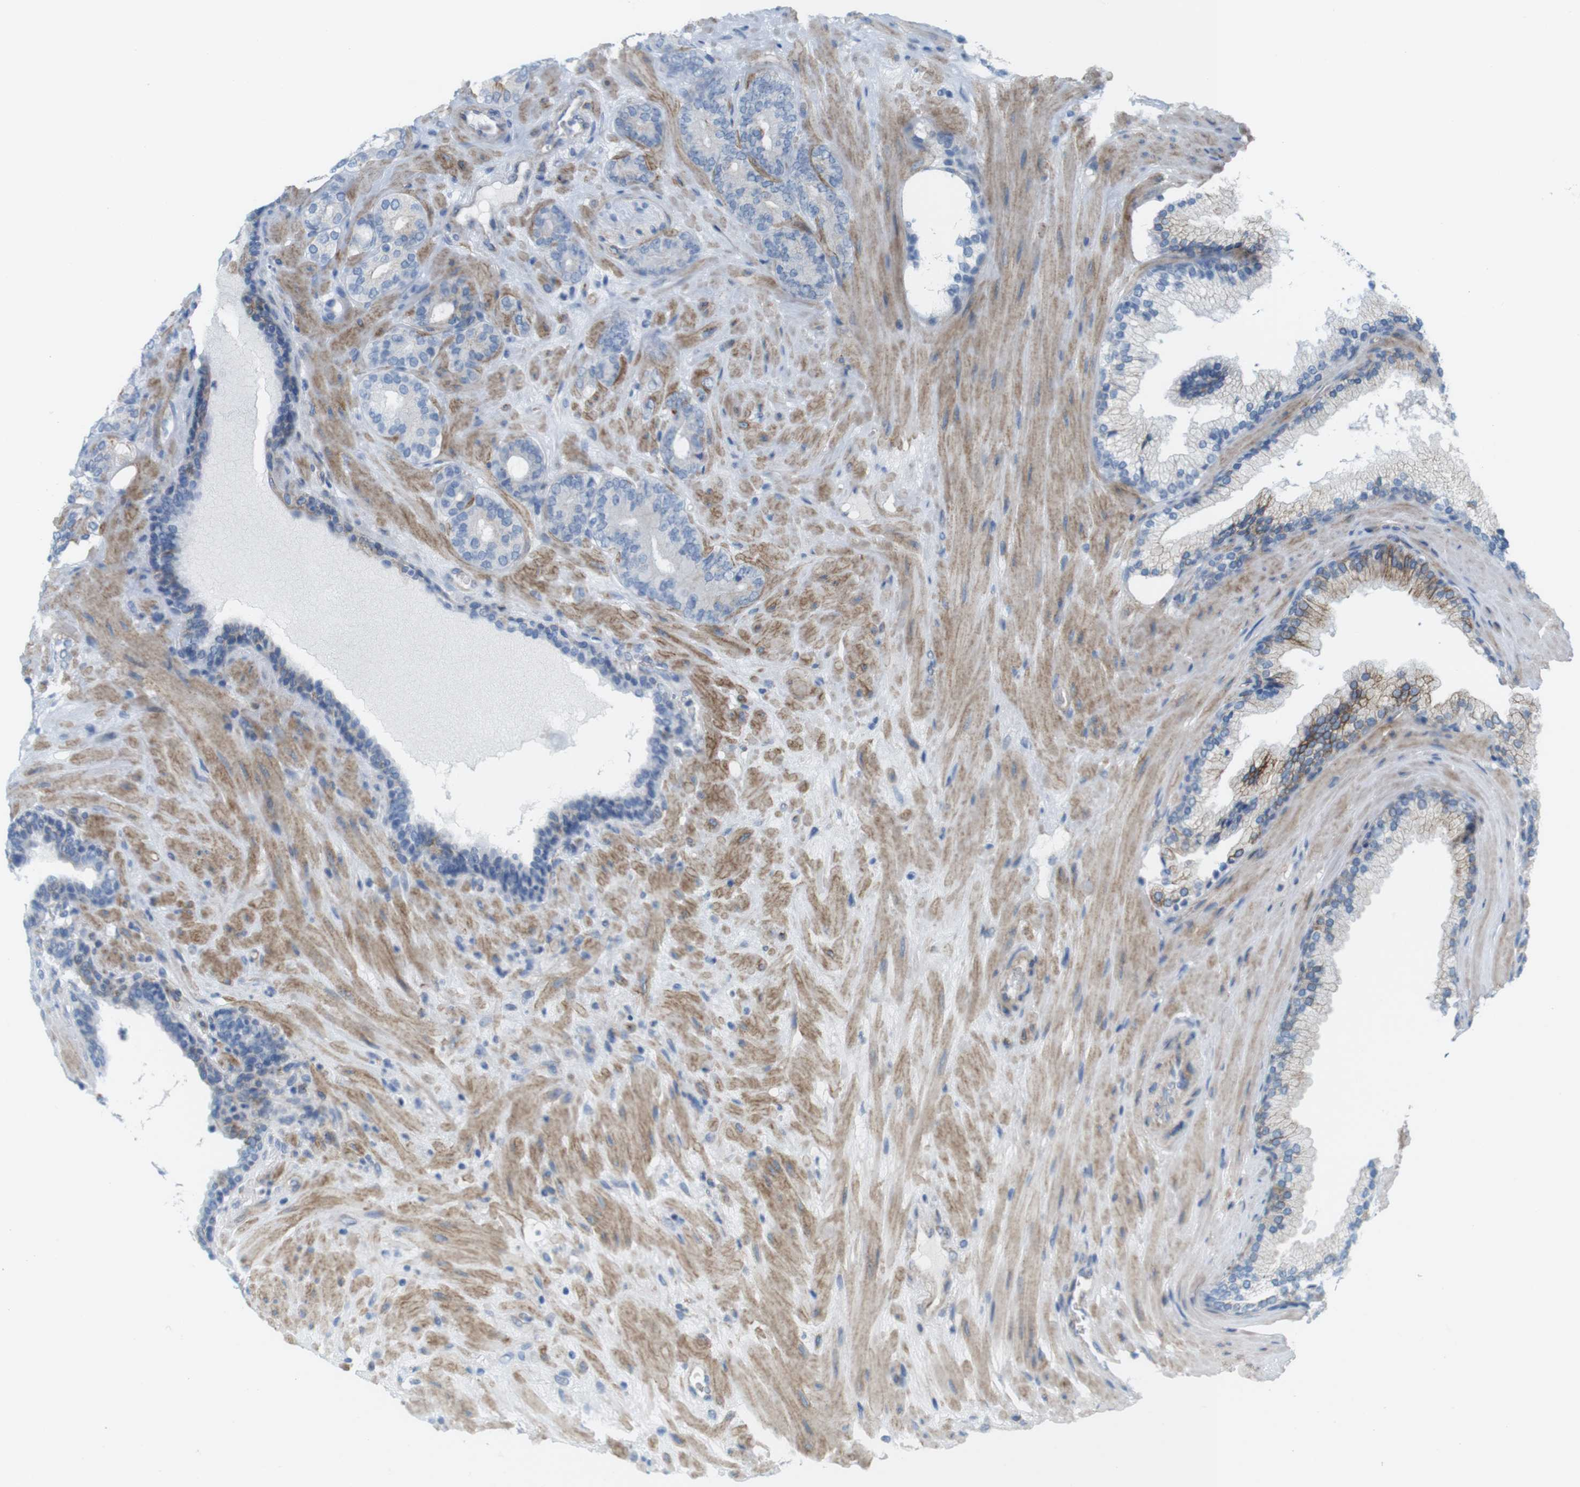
{"staining": {"intensity": "weak", "quantity": "<25%", "location": "cytoplasmic/membranous"}, "tissue": "prostate cancer", "cell_type": "Tumor cells", "image_type": "cancer", "snomed": [{"axis": "morphology", "description": "Adenocarcinoma, Low grade"}, {"axis": "topography", "description": "Prostate"}], "caption": "An immunohistochemistry (IHC) micrograph of prostate cancer (adenocarcinoma (low-grade)) is shown. There is no staining in tumor cells of prostate cancer (adenocarcinoma (low-grade)).", "gene": "MYH9", "patient": {"sex": "male", "age": 63}}